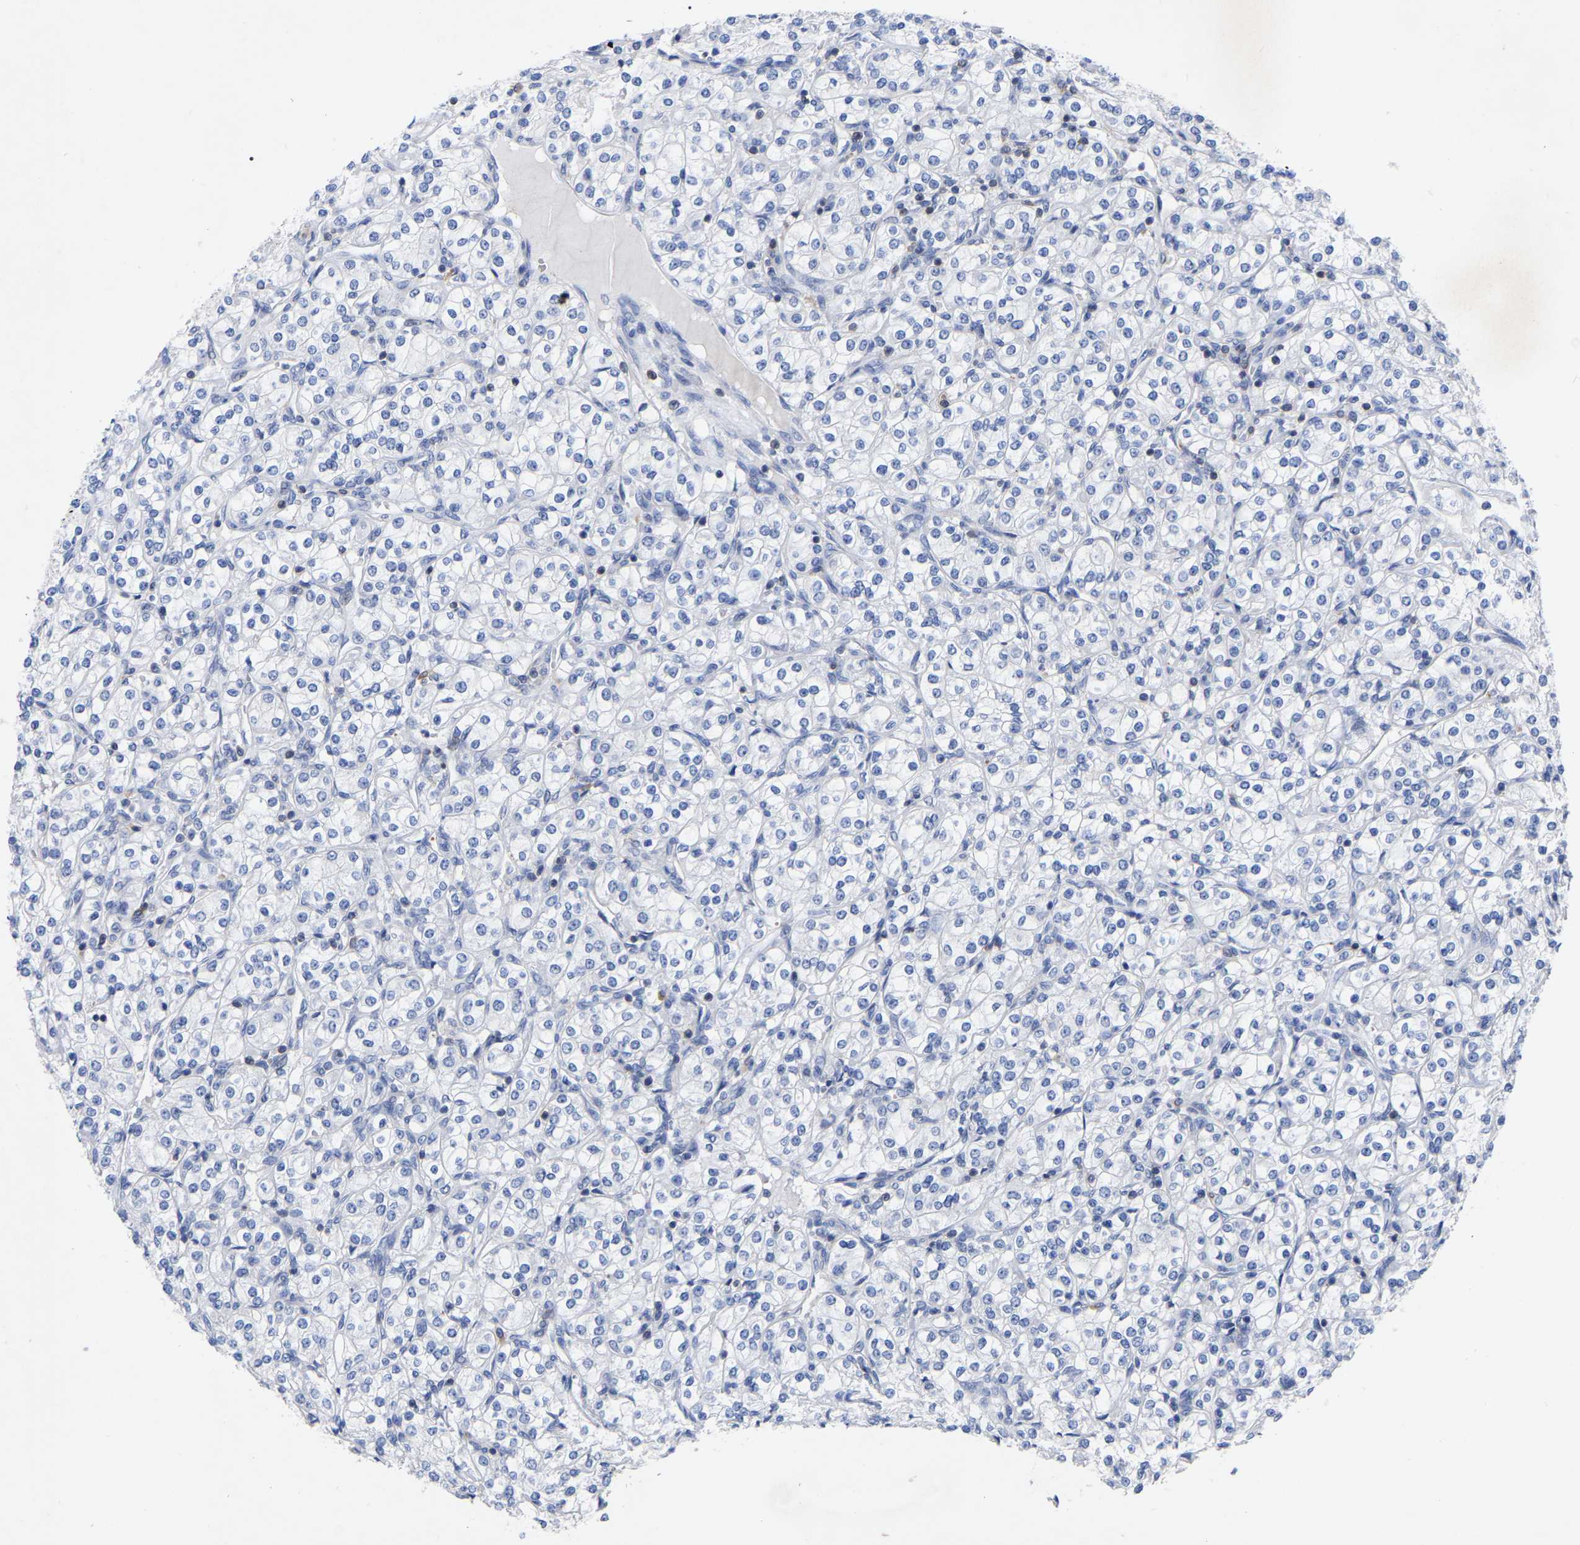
{"staining": {"intensity": "negative", "quantity": "none", "location": "none"}, "tissue": "renal cancer", "cell_type": "Tumor cells", "image_type": "cancer", "snomed": [{"axis": "morphology", "description": "Adenocarcinoma, NOS"}, {"axis": "topography", "description": "Kidney"}], "caption": "Immunohistochemistry (IHC) of human renal cancer exhibits no positivity in tumor cells.", "gene": "PTPN7", "patient": {"sex": "male", "age": 77}}